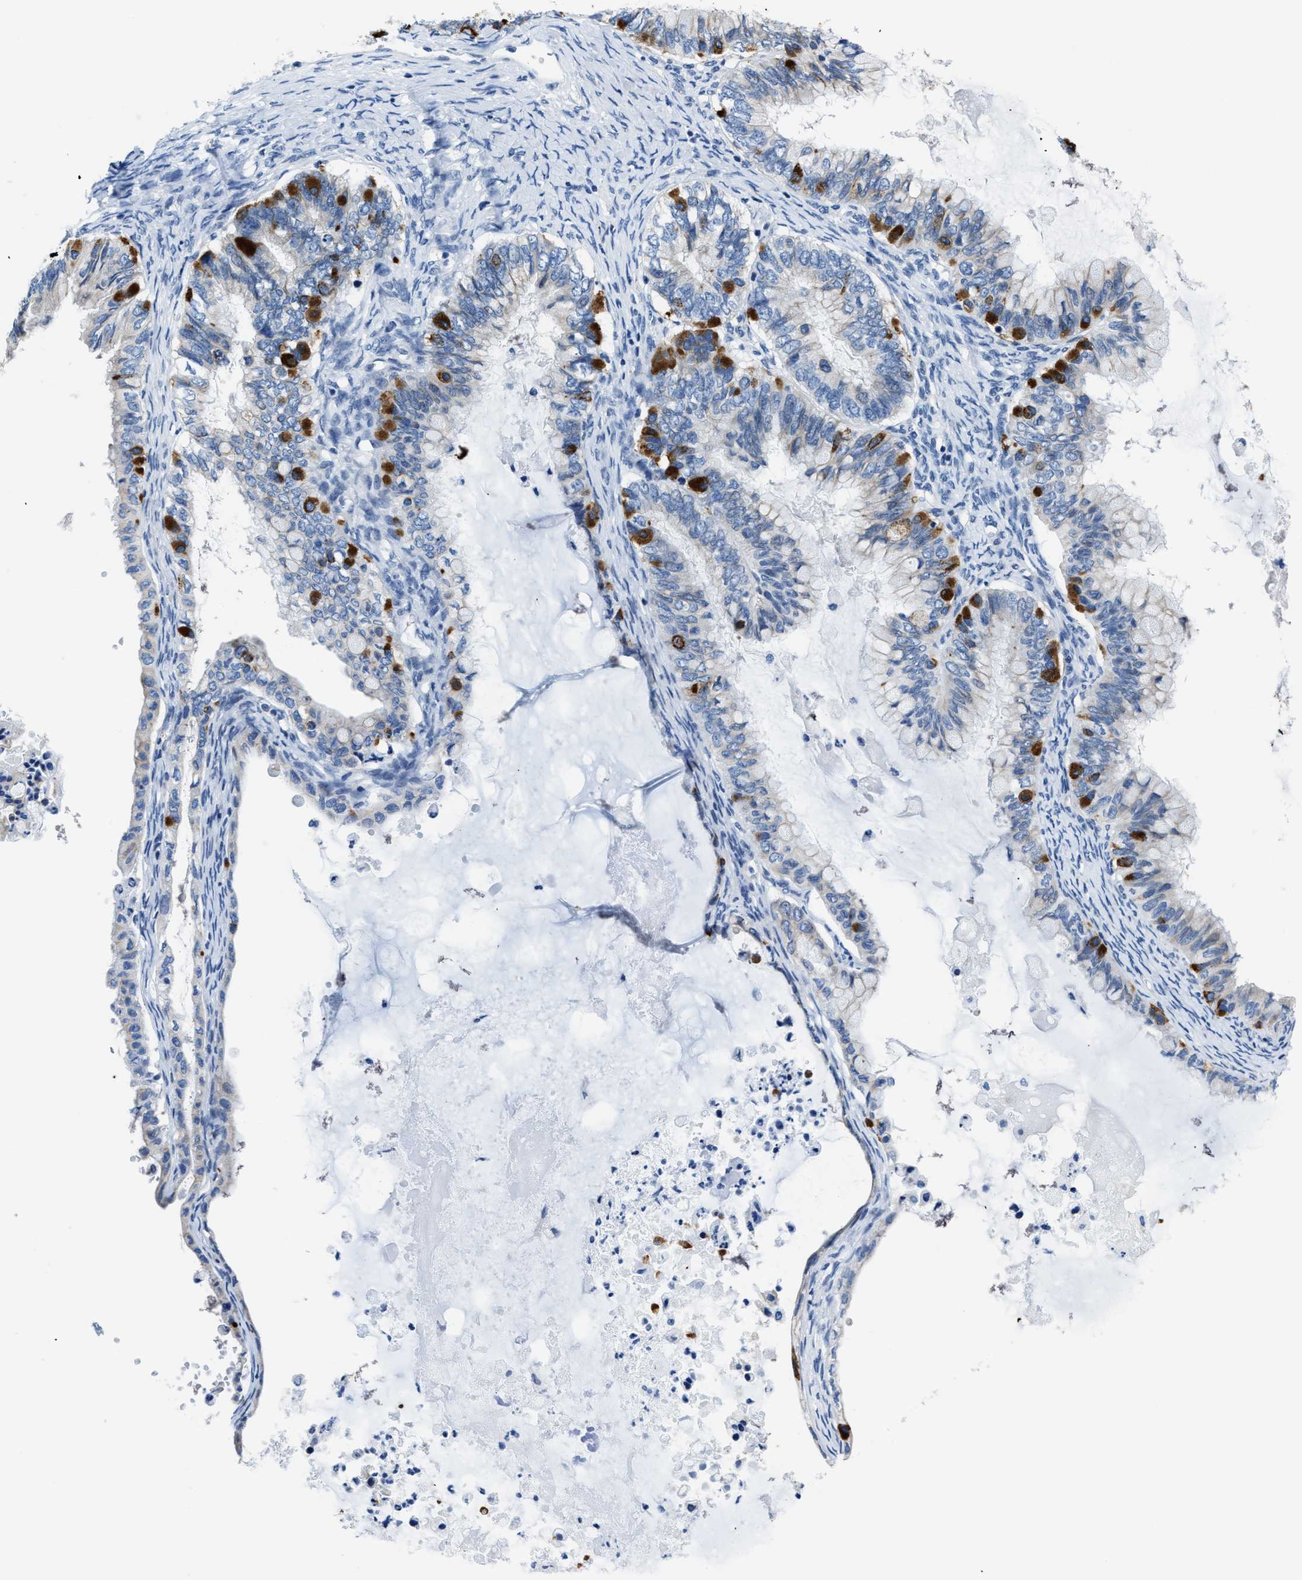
{"staining": {"intensity": "strong", "quantity": "<25%", "location": "cytoplasmic/membranous"}, "tissue": "ovarian cancer", "cell_type": "Tumor cells", "image_type": "cancer", "snomed": [{"axis": "morphology", "description": "Cystadenocarcinoma, mucinous, NOS"}, {"axis": "topography", "description": "Ovary"}], "caption": "Immunohistochemical staining of ovarian mucinous cystadenocarcinoma demonstrates medium levels of strong cytoplasmic/membranous protein expression in about <25% of tumor cells.", "gene": "ASZ1", "patient": {"sex": "female", "age": 80}}